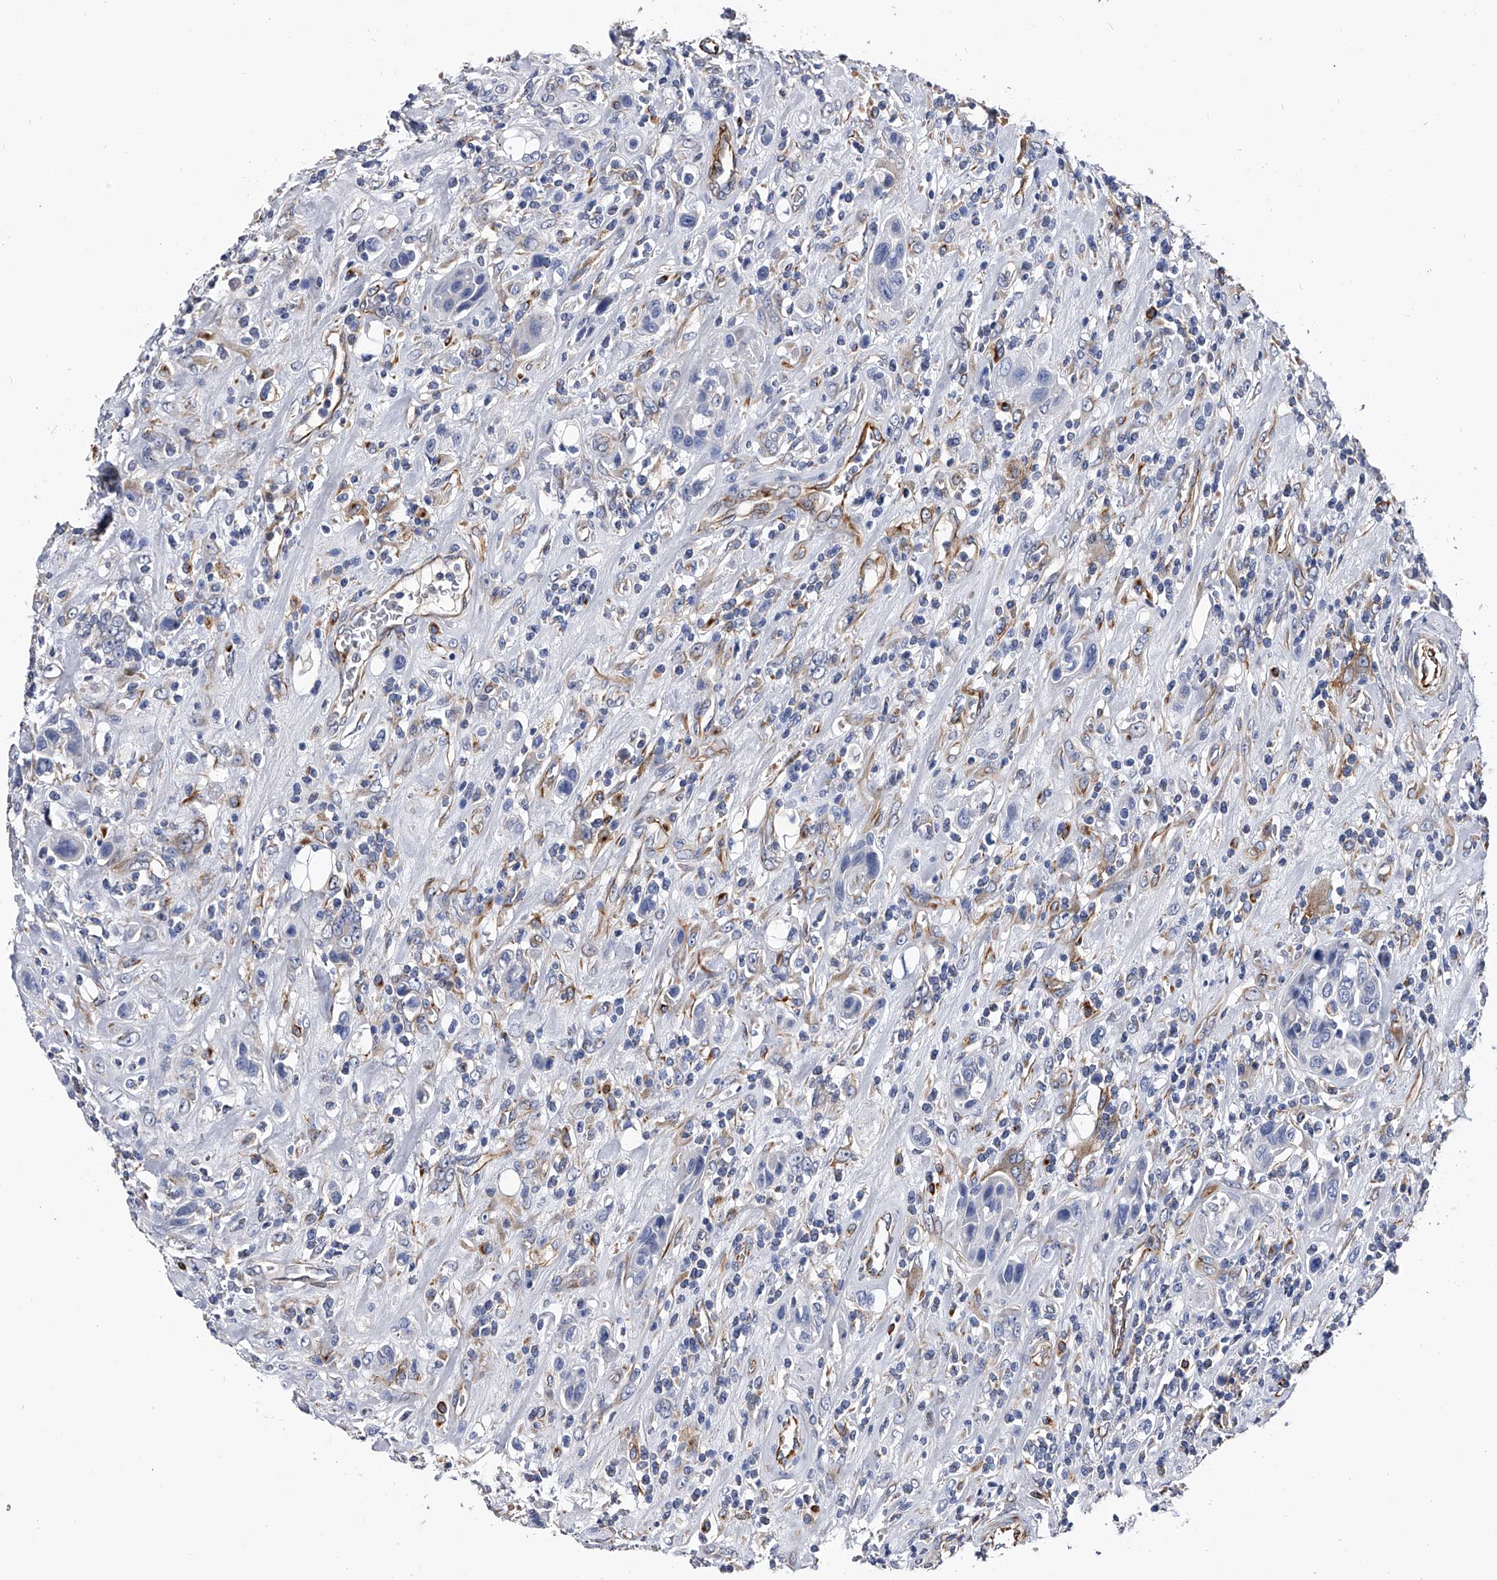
{"staining": {"intensity": "negative", "quantity": "none", "location": "none"}, "tissue": "urothelial cancer", "cell_type": "Tumor cells", "image_type": "cancer", "snomed": [{"axis": "morphology", "description": "Urothelial carcinoma, High grade"}, {"axis": "topography", "description": "Urinary bladder"}], "caption": "The image reveals no significant staining in tumor cells of urothelial cancer.", "gene": "EFCAB7", "patient": {"sex": "male", "age": 50}}